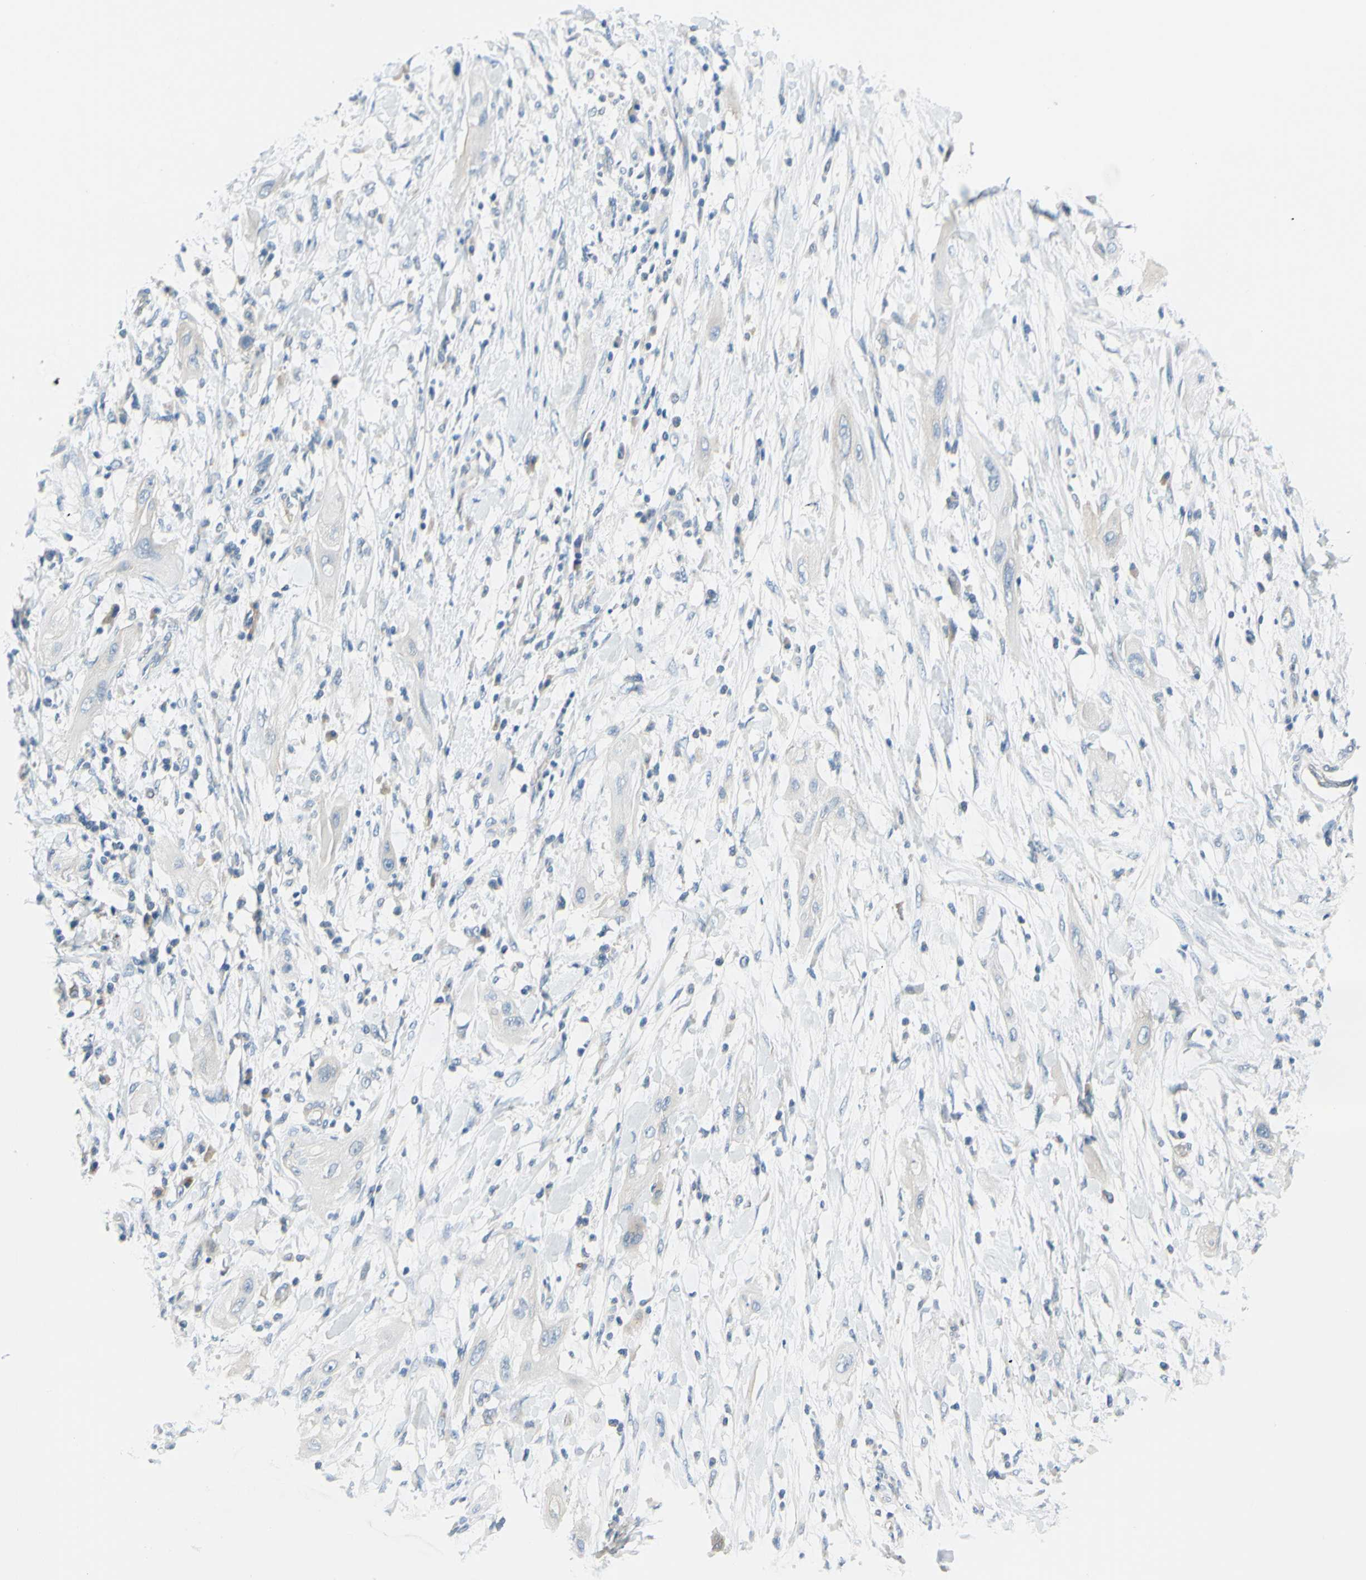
{"staining": {"intensity": "negative", "quantity": "none", "location": "none"}, "tissue": "lung cancer", "cell_type": "Tumor cells", "image_type": "cancer", "snomed": [{"axis": "morphology", "description": "Squamous cell carcinoma, NOS"}, {"axis": "topography", "description": "Lung"}], "caption": "Tumor cells are negative for brown protein staining in lung squamous cell carcinoma.", "gene": "FRMD4B", "patient": {"sex": "female", "age": 47}}